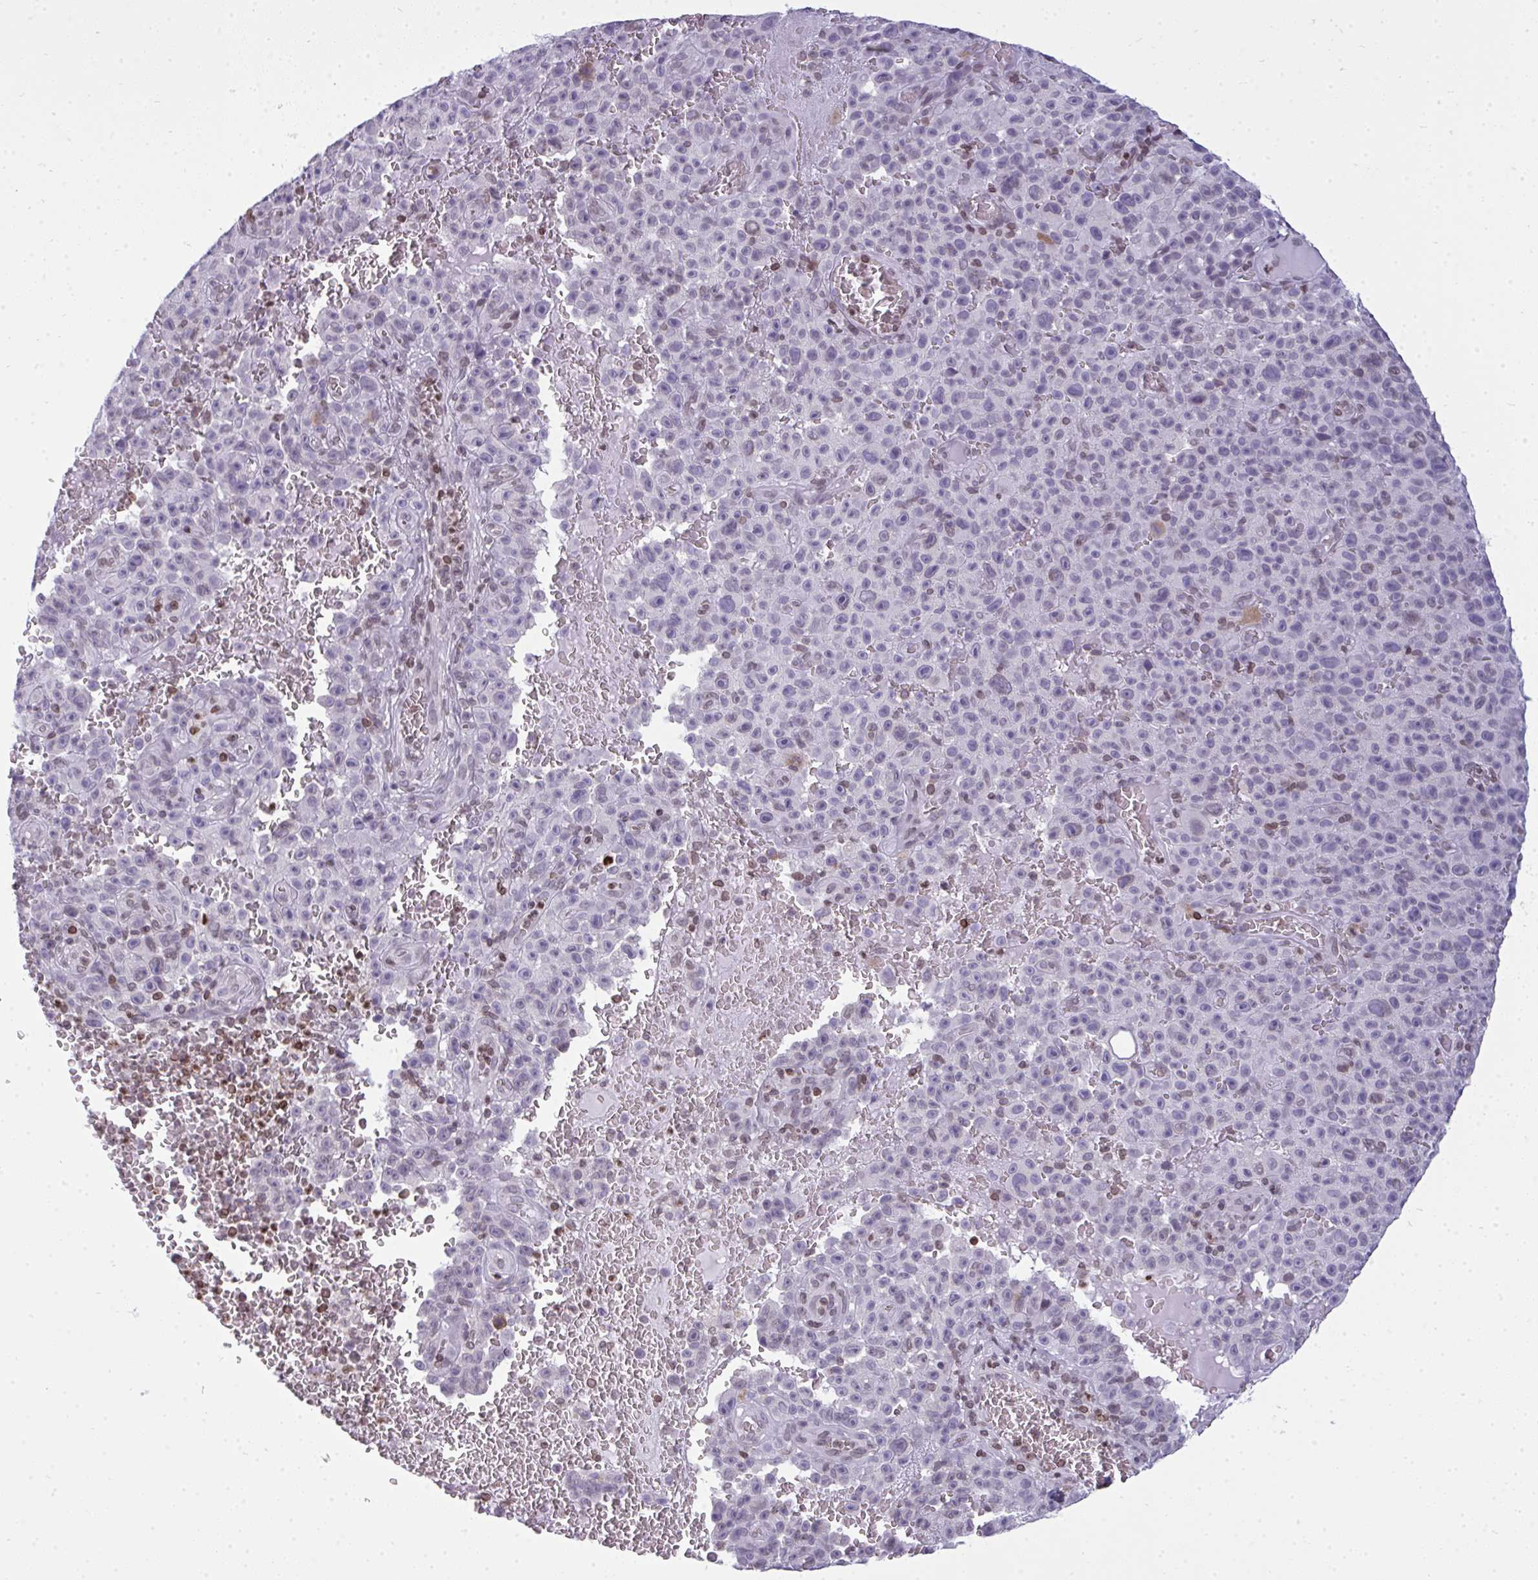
{"staining": {"intensity": "negative", "quantity": "none", "location": "none"}, "tissue": "melanoma", "cell_type": "Tumor cells", "image_type": "cancer", "snomed": [{"axis": "morphology", "description": "Malignant melanoma, NOS"}, {"axis": "topography", "description": "Skin"}], "caption": "Melanoma was stained to show a protein in brown. There is no significant expression in tumor cells.", "gene": "LMNB2", "patient": {"sex": "female", "age": 82}}